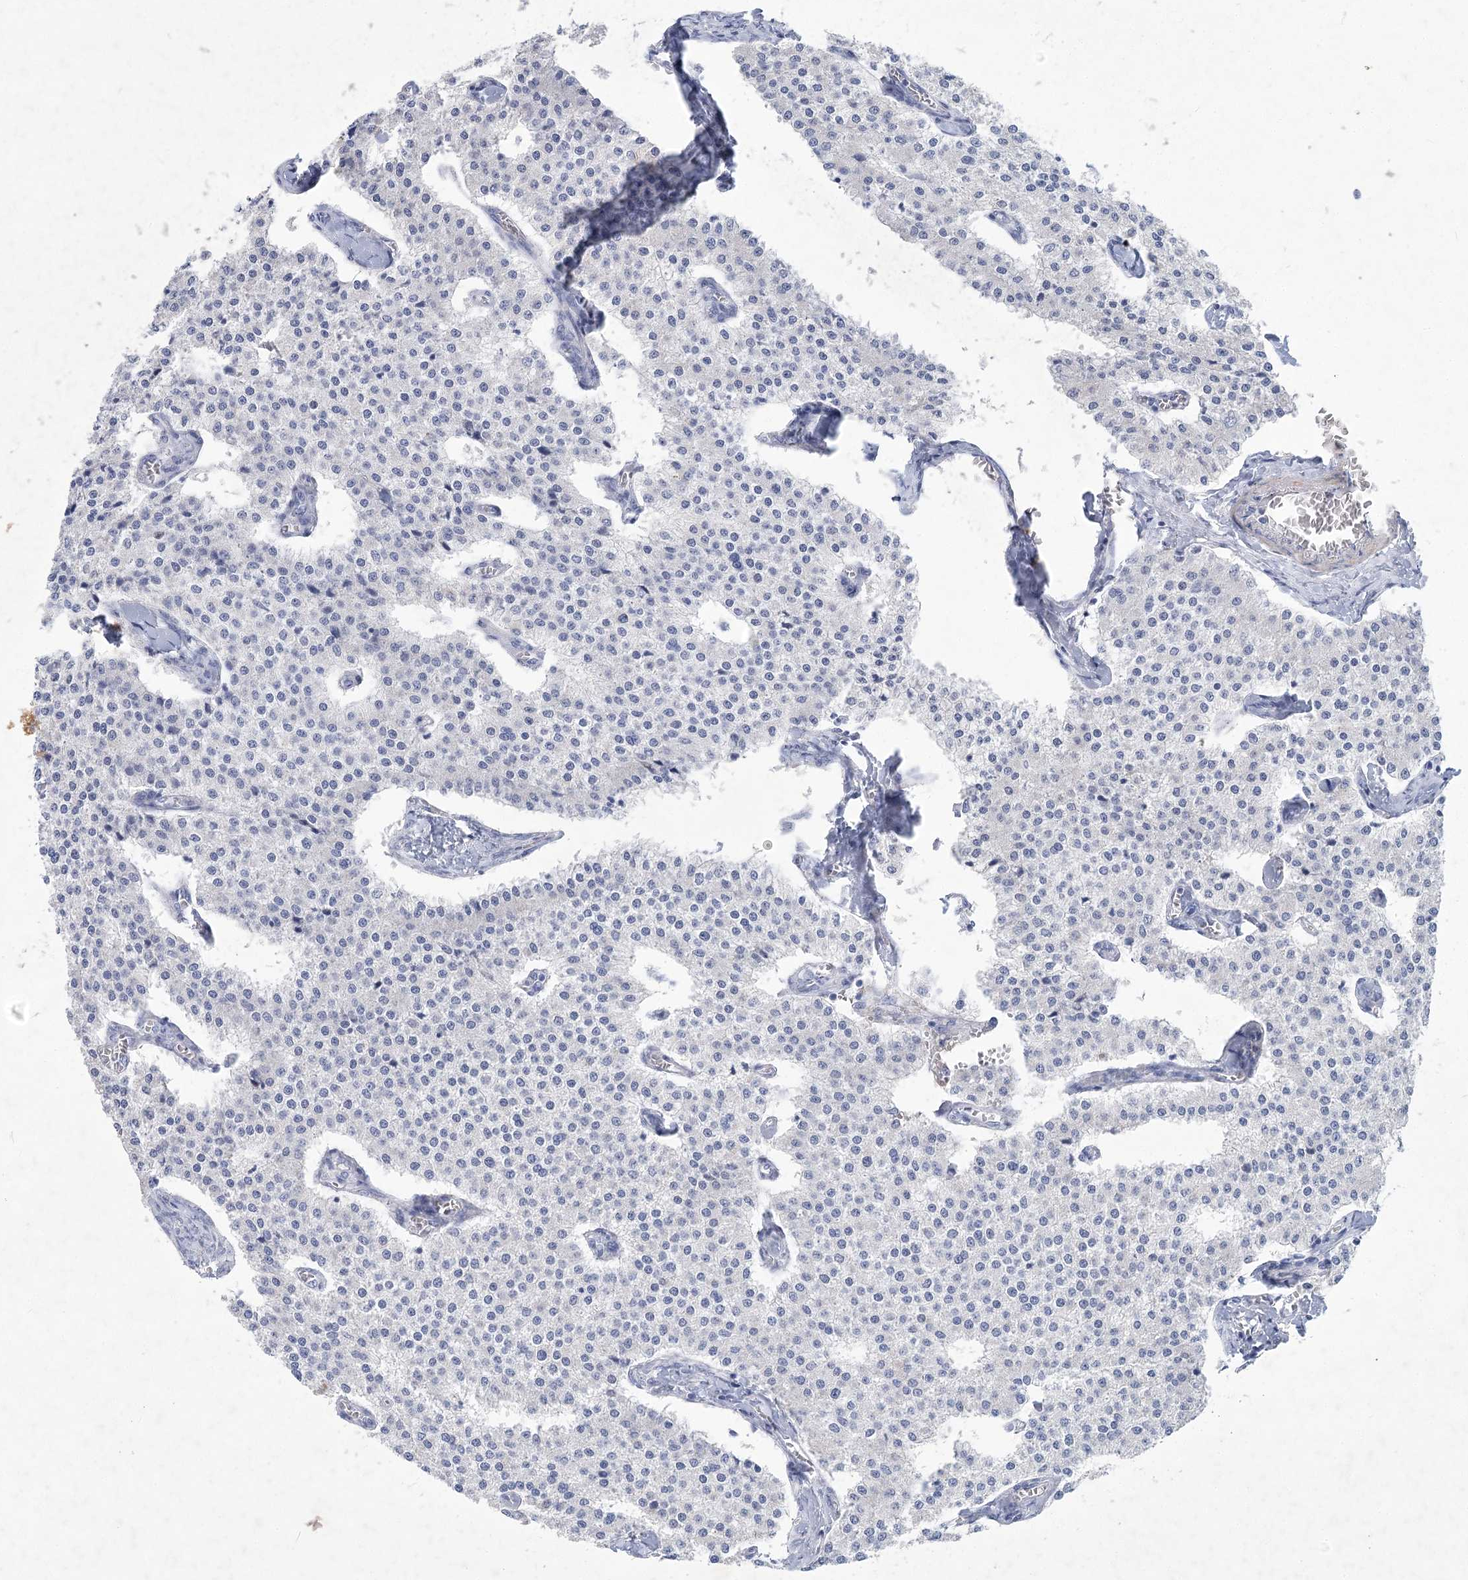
{"staining": {"intensity": "negative", "quantity": "none", "location": "none"}, "tissue": "carcinoid", "cell_type": "Tumor cells", "image_type": "cancer", "snomed": [{"axis": "morphology", "description": "Carcinoid, malignant, NOS"}, {"axis": "topography", "description": "Colon"}], "caption": "Immunohistochemistry image of human carcinoid (malignant) stained for a protein (brown), which exhibits no expression in tumor cells. (Stains: DAB immunohistochemistry (IHC) with hematoxylin counter stain, Microscopy: brightfield microscopy at high magnification).", "gene": "WDR74", "patient": {"sex": "female", "age": 52}}